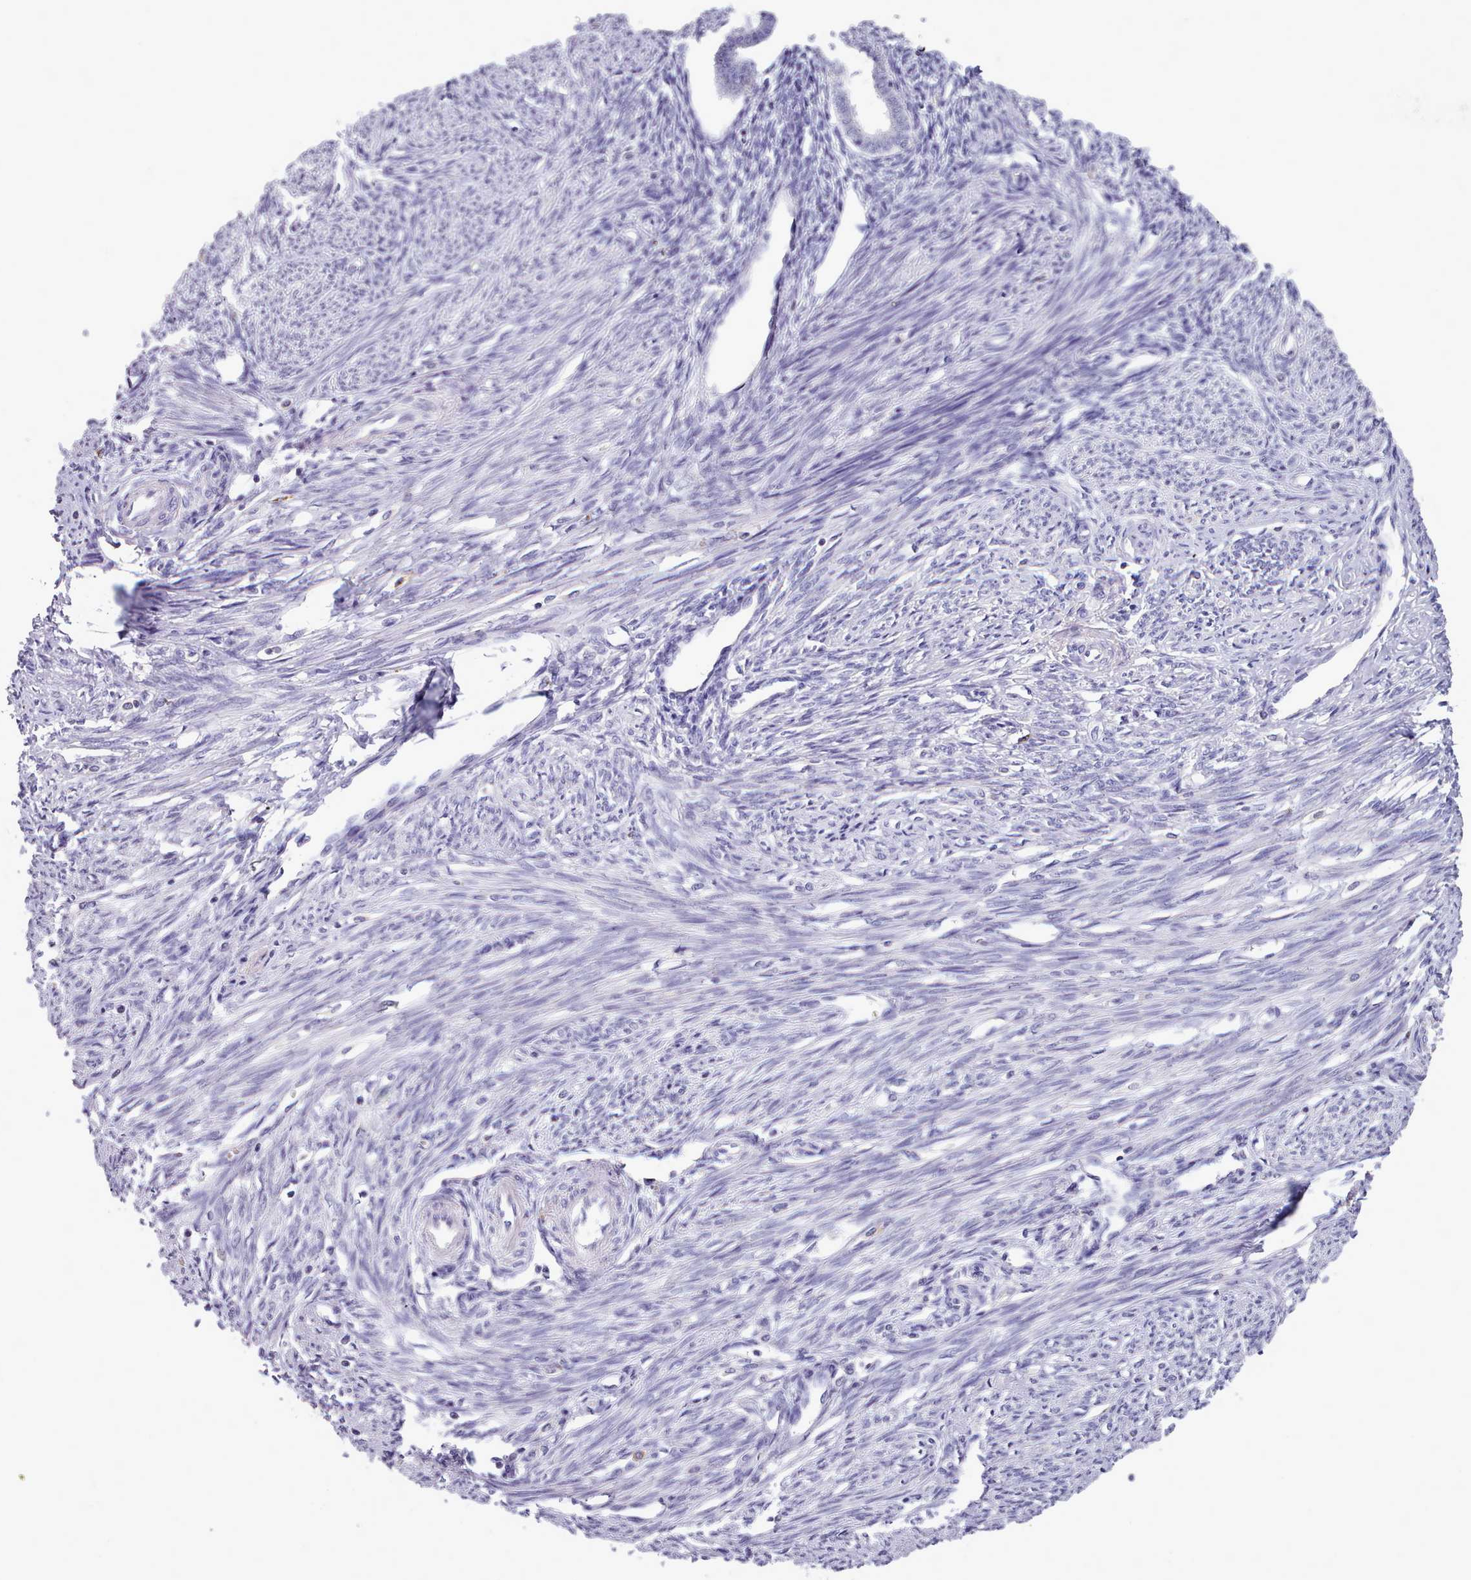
{"staining": {"intensity": "negative", "quantity": "none", "location": "none"}, "tissue": "endometrium", "cell_type": "Cells in endometrial stroma", "image_type": "normal", "snomed": [{"axis": "morphology", "description": "Normal tissue, NOS"}, {"axis": "topography", "description": "Endometrium"}], "caption": "Immunohistochemistry (IHC) of unremarkable endometrium exhibits no positivity in cells in endometrial stroma.", "gene": "KCTD16", "patient": {"sex": "female", "age": 56}}